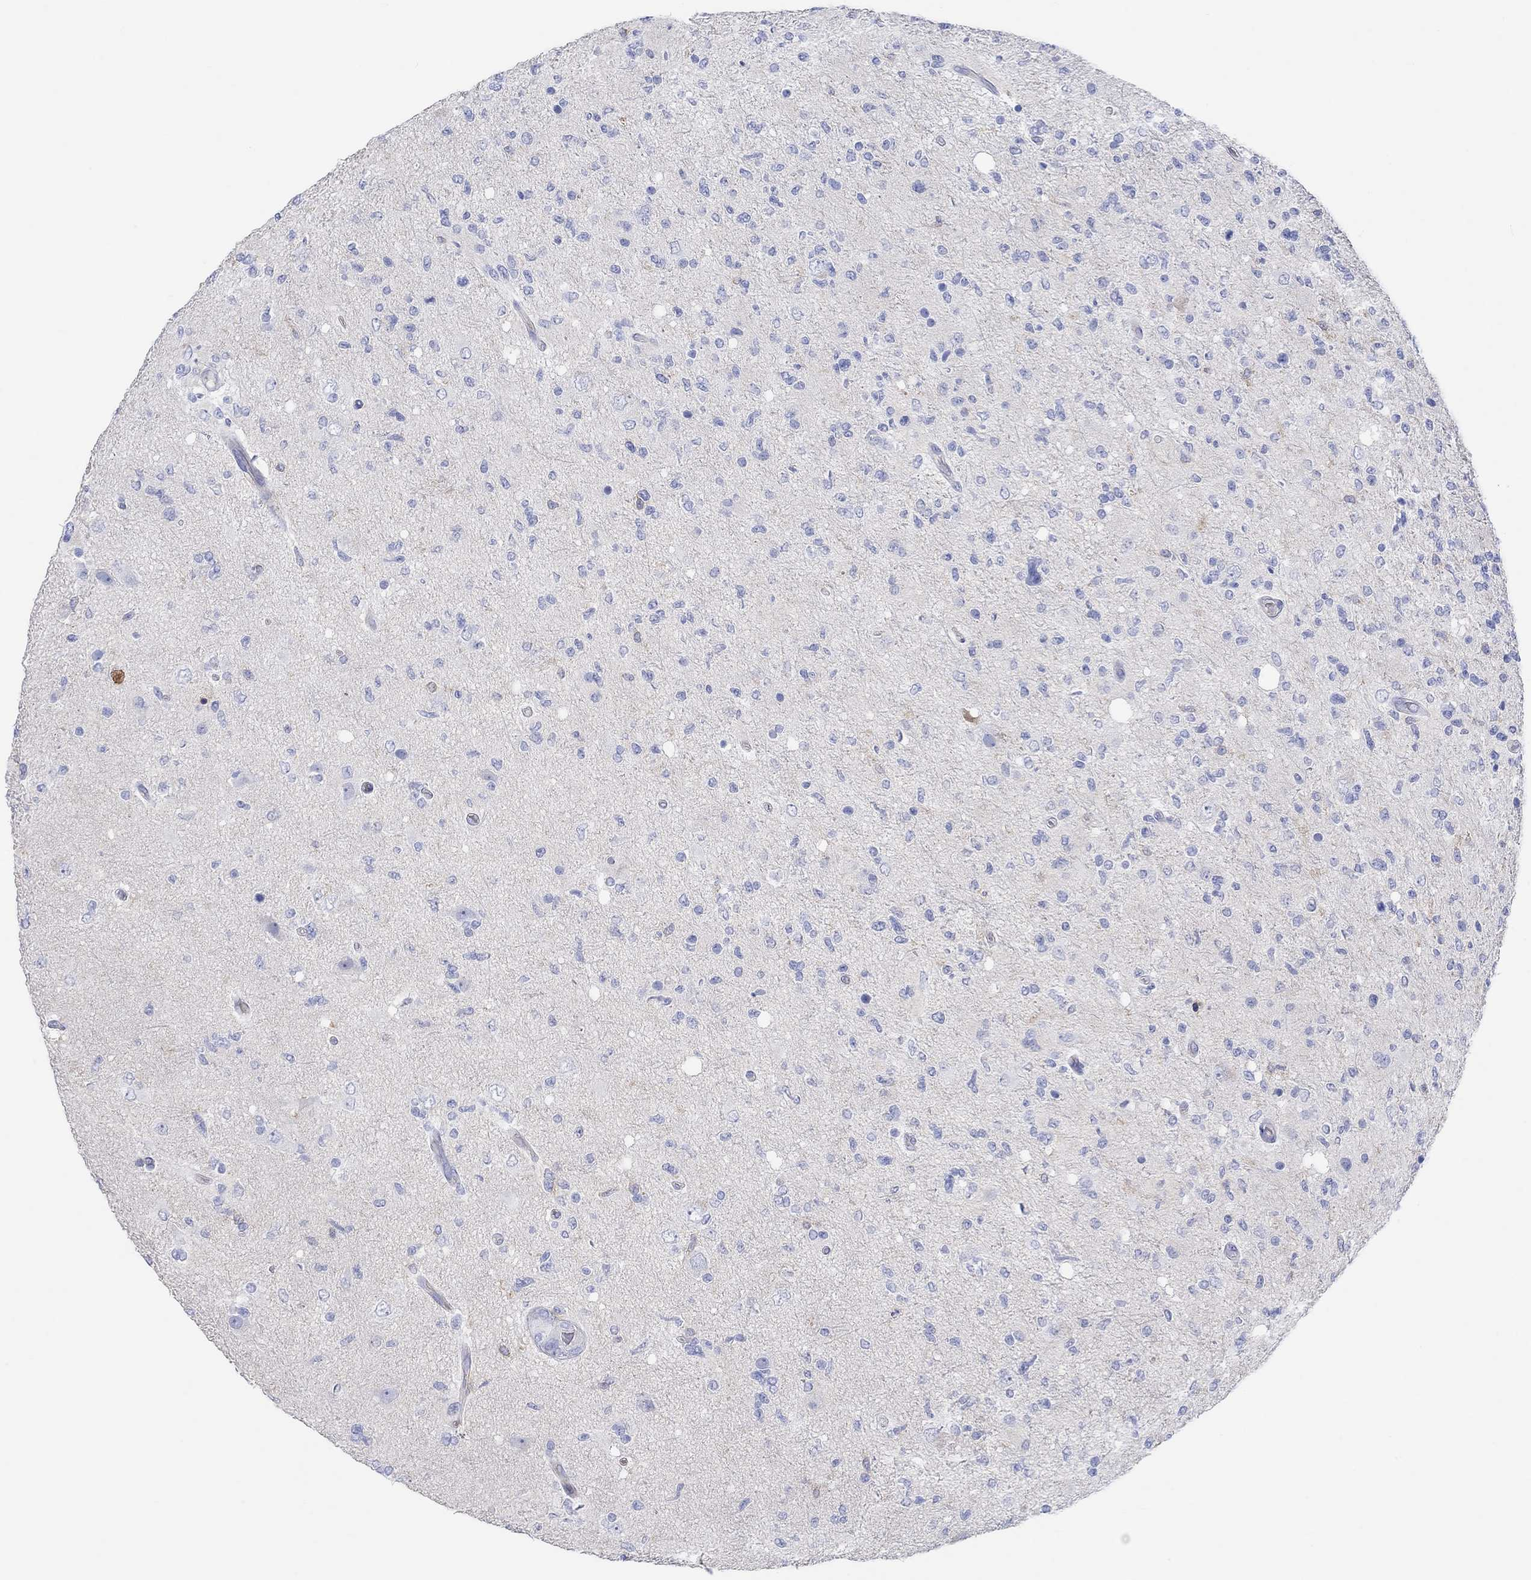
{"staining": {"intensity": "negative", "quantity": "none", "location": "none"}, "tissue": "glioma", "cell_type": "Tumor cells", "image_type": "cancer", "snomed": [{"axis": "morphology", "description": "Glioma, malignant, High grade"}, {"axis": "topography", "description": "Cerebral cortex"}], "caption": "Glioma stained for a protein using IHC demonstrates no expression tumor cells.", "gene": "GCM1", "patient": {"sex": "male", "age": 70}}